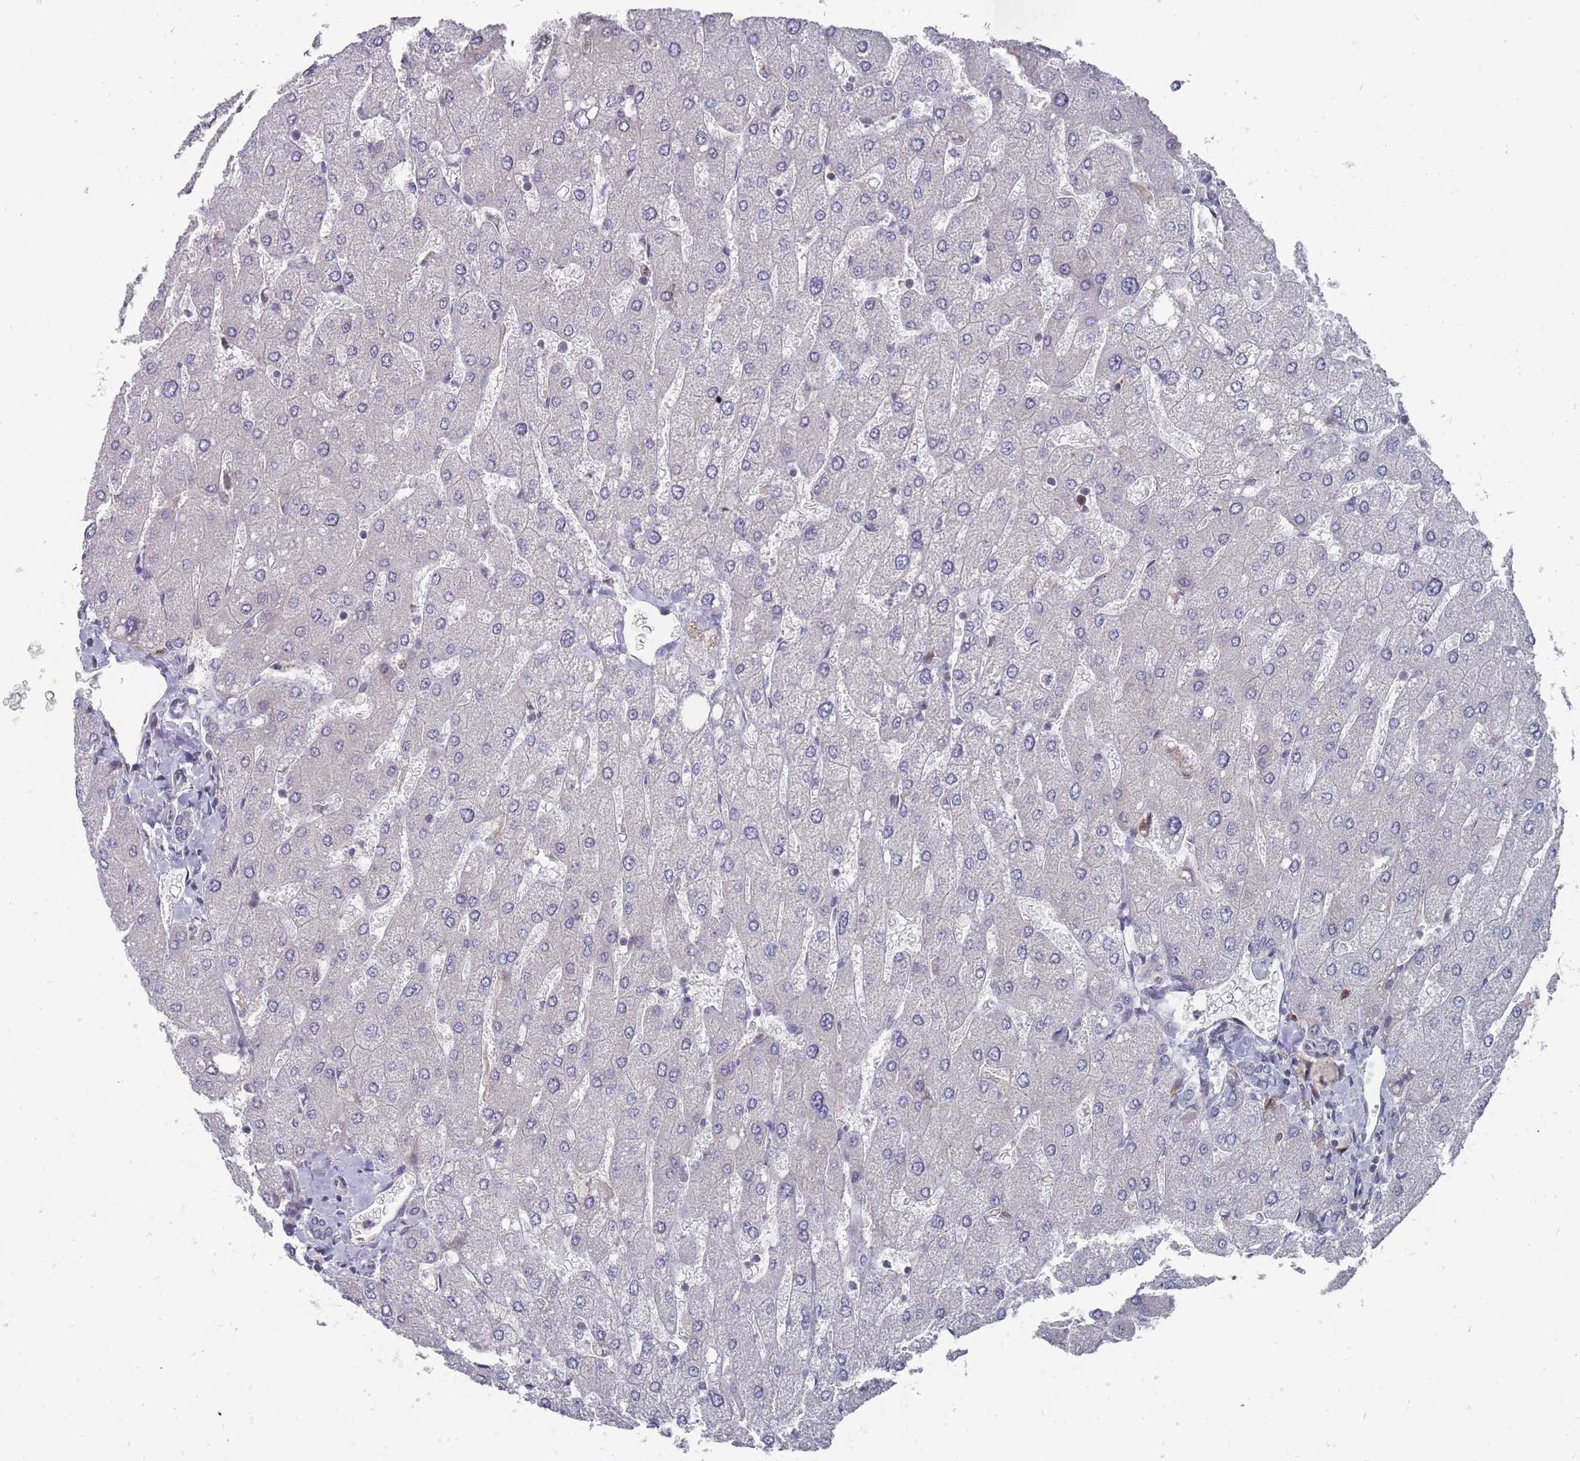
{"staining": {"intensity": "negative", "quantity": "none", "location": "none"}, "tissue": "liver", "cell_type": "Cholangiocytes", "image_type": "normal", "snomed": [{"axis": "morphology", "description": "Normal tissue, NOS"}, {"axis": "topography", "description": "Liver"}], "caption": "Immunohistochemical staining of normal liver displays no significant expression in cholangiocytes.", "gene": "NKD1", "patient": {"sex": "male", "age": 55}}